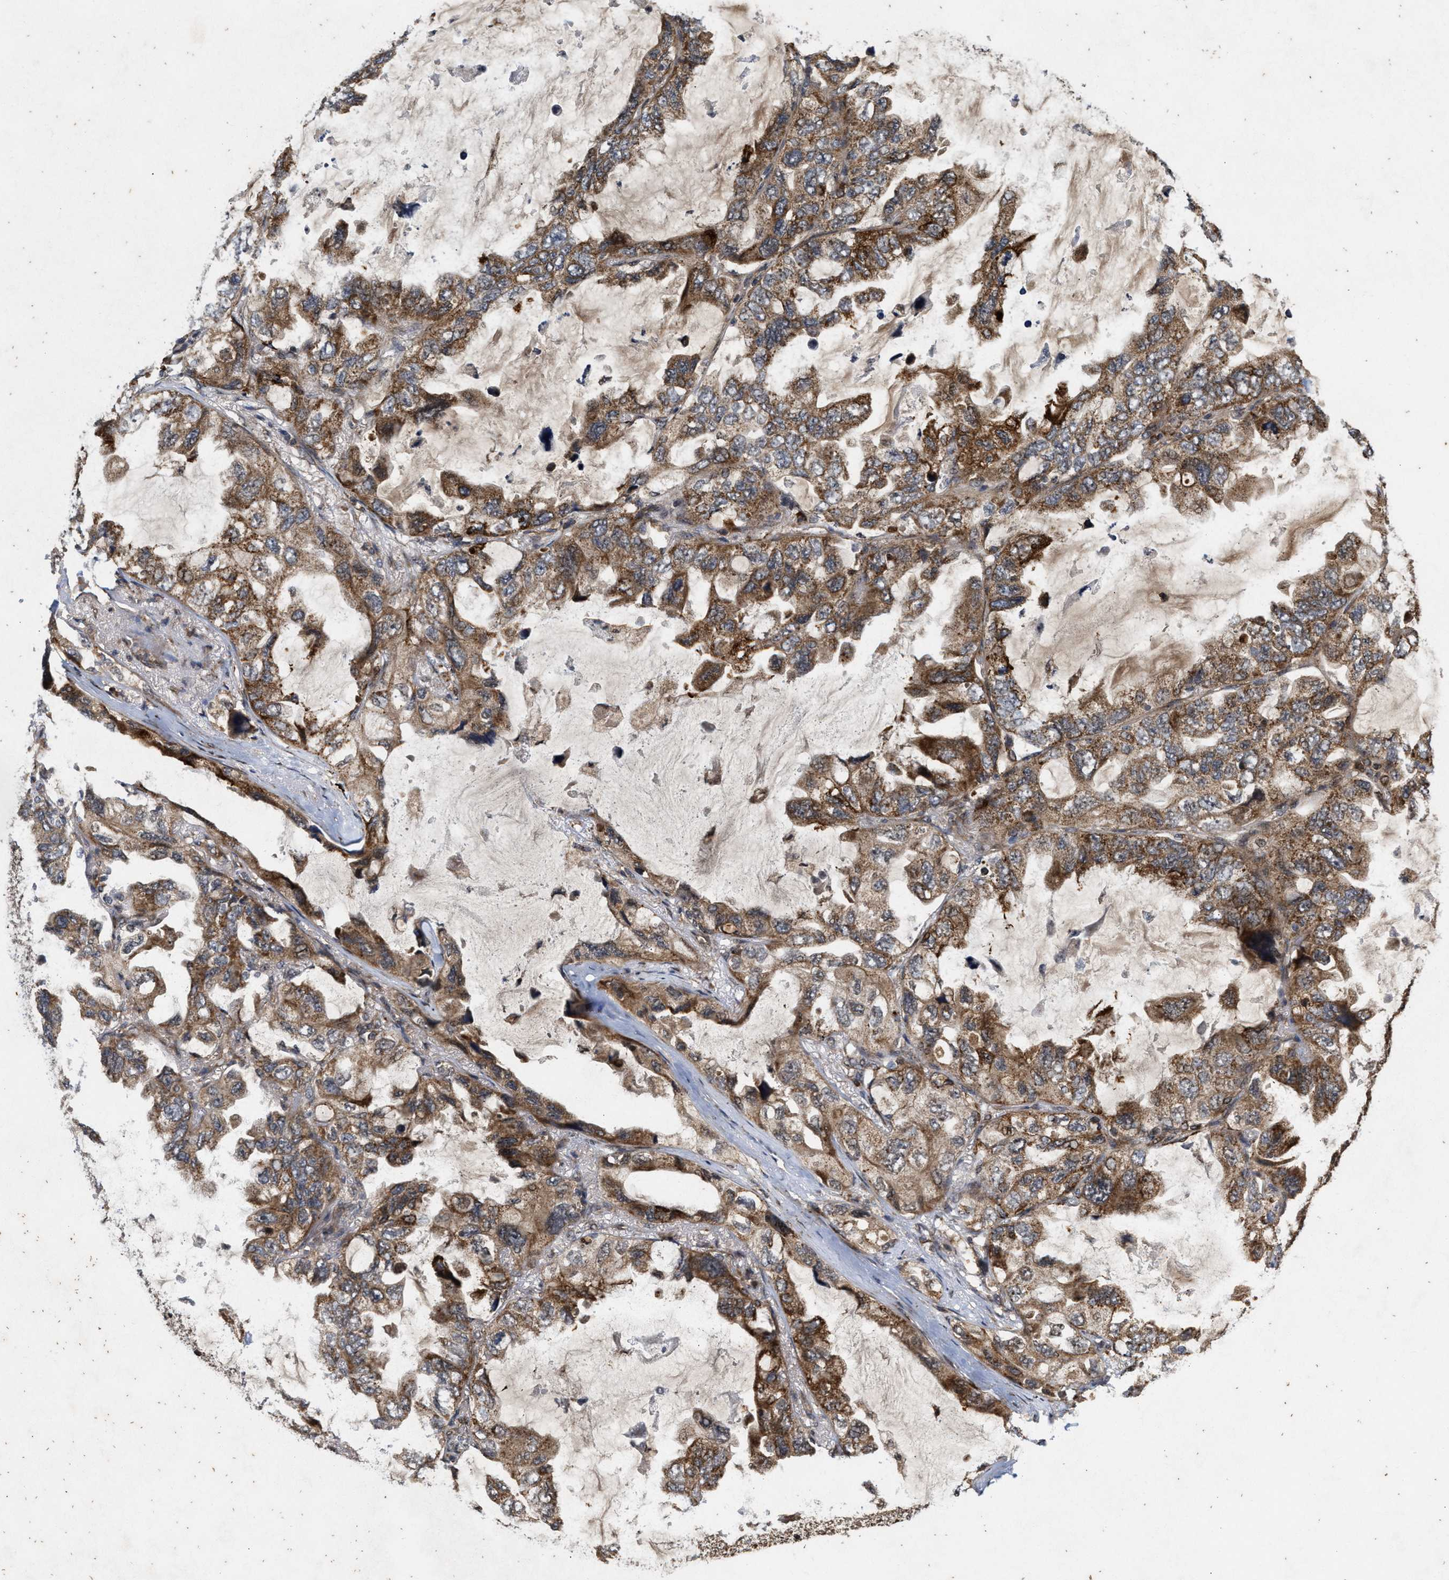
{"staining": {"intensity": "moderate", "quantity": ">75%", "location": "cytoplasmic/membranous"}, "tissue": "lung cancer", "cell_type": "Tumor cells", "image_type": "cancer", "snomed": [{"axis": "morphology", "description": "Squamous cell carcinoma, NOS"}, {"axis": "topography", "description": "Lung"}], "caption": "Immunohistochemistry (IHC) of lung squamous cell carcinoma reveals medium levels of moderate cytoplasmic/membranous staining in about >75% of tumor cells.", "gene": "CFLAR", "patient": {"sex": "female", "age": 73}}